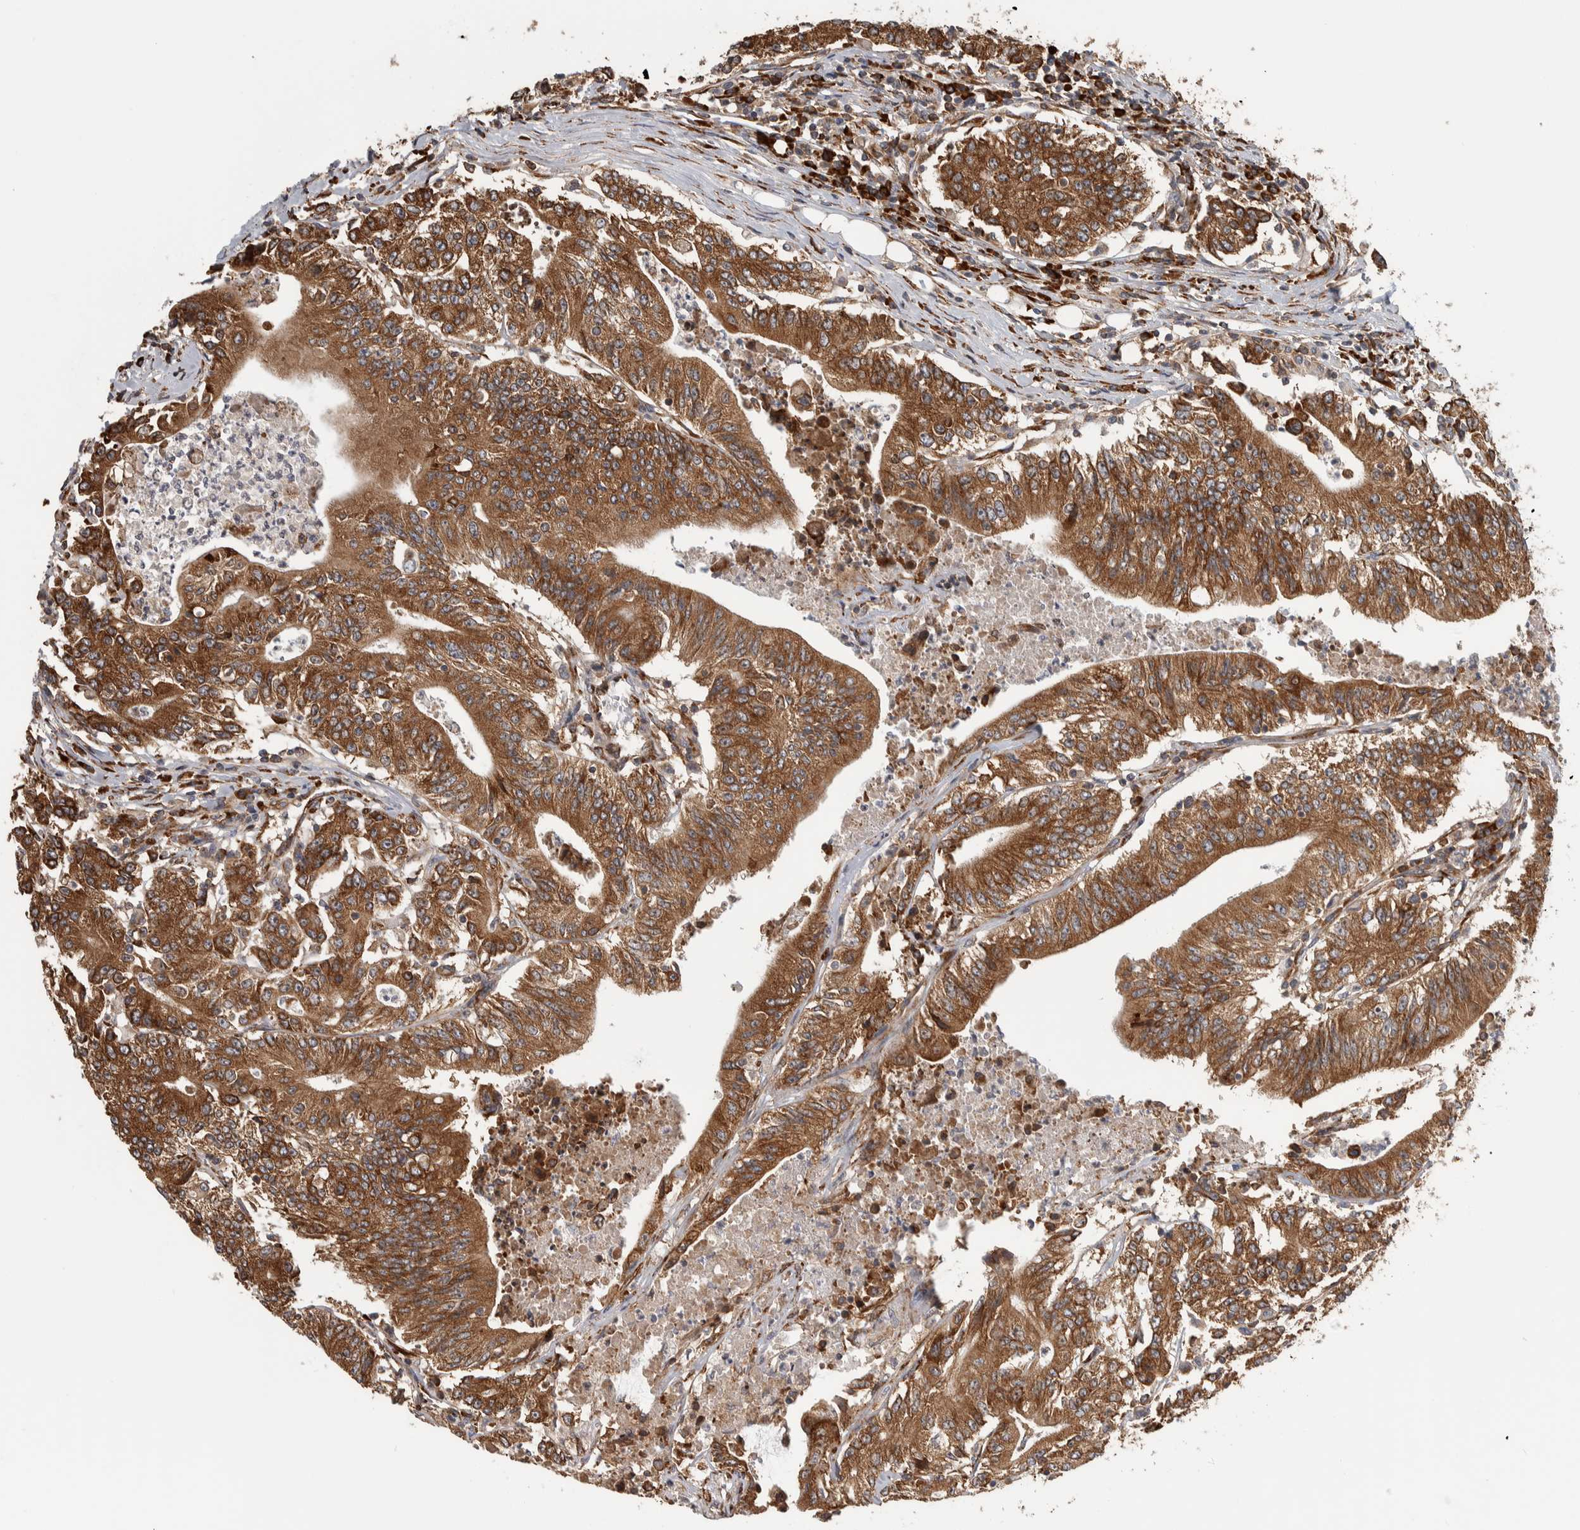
{"staining": {"intensity": "moderate", "quantity": ">75%", "location": "cytoplasmic/membranous"}, "tissue": "colorectal cancer", "cell_type": "Tumor cells", "image_type": "cancer", "snomed": [{"axis": "morphology", "description": "Adenocarcinoma, NOS"}, {"axis": "topography", "description": "Colon"}], "caption": "Immunohistochemistry micrograph of adenocarcinoma (colorectal) stained for a protein (brown), which demonstrates medium levels of moderate cytoplasmic/membranous staining in approximately >75% of tumor cells.", "gene": "EIF3H", "patient": {"sex": "female", "age": 77}}